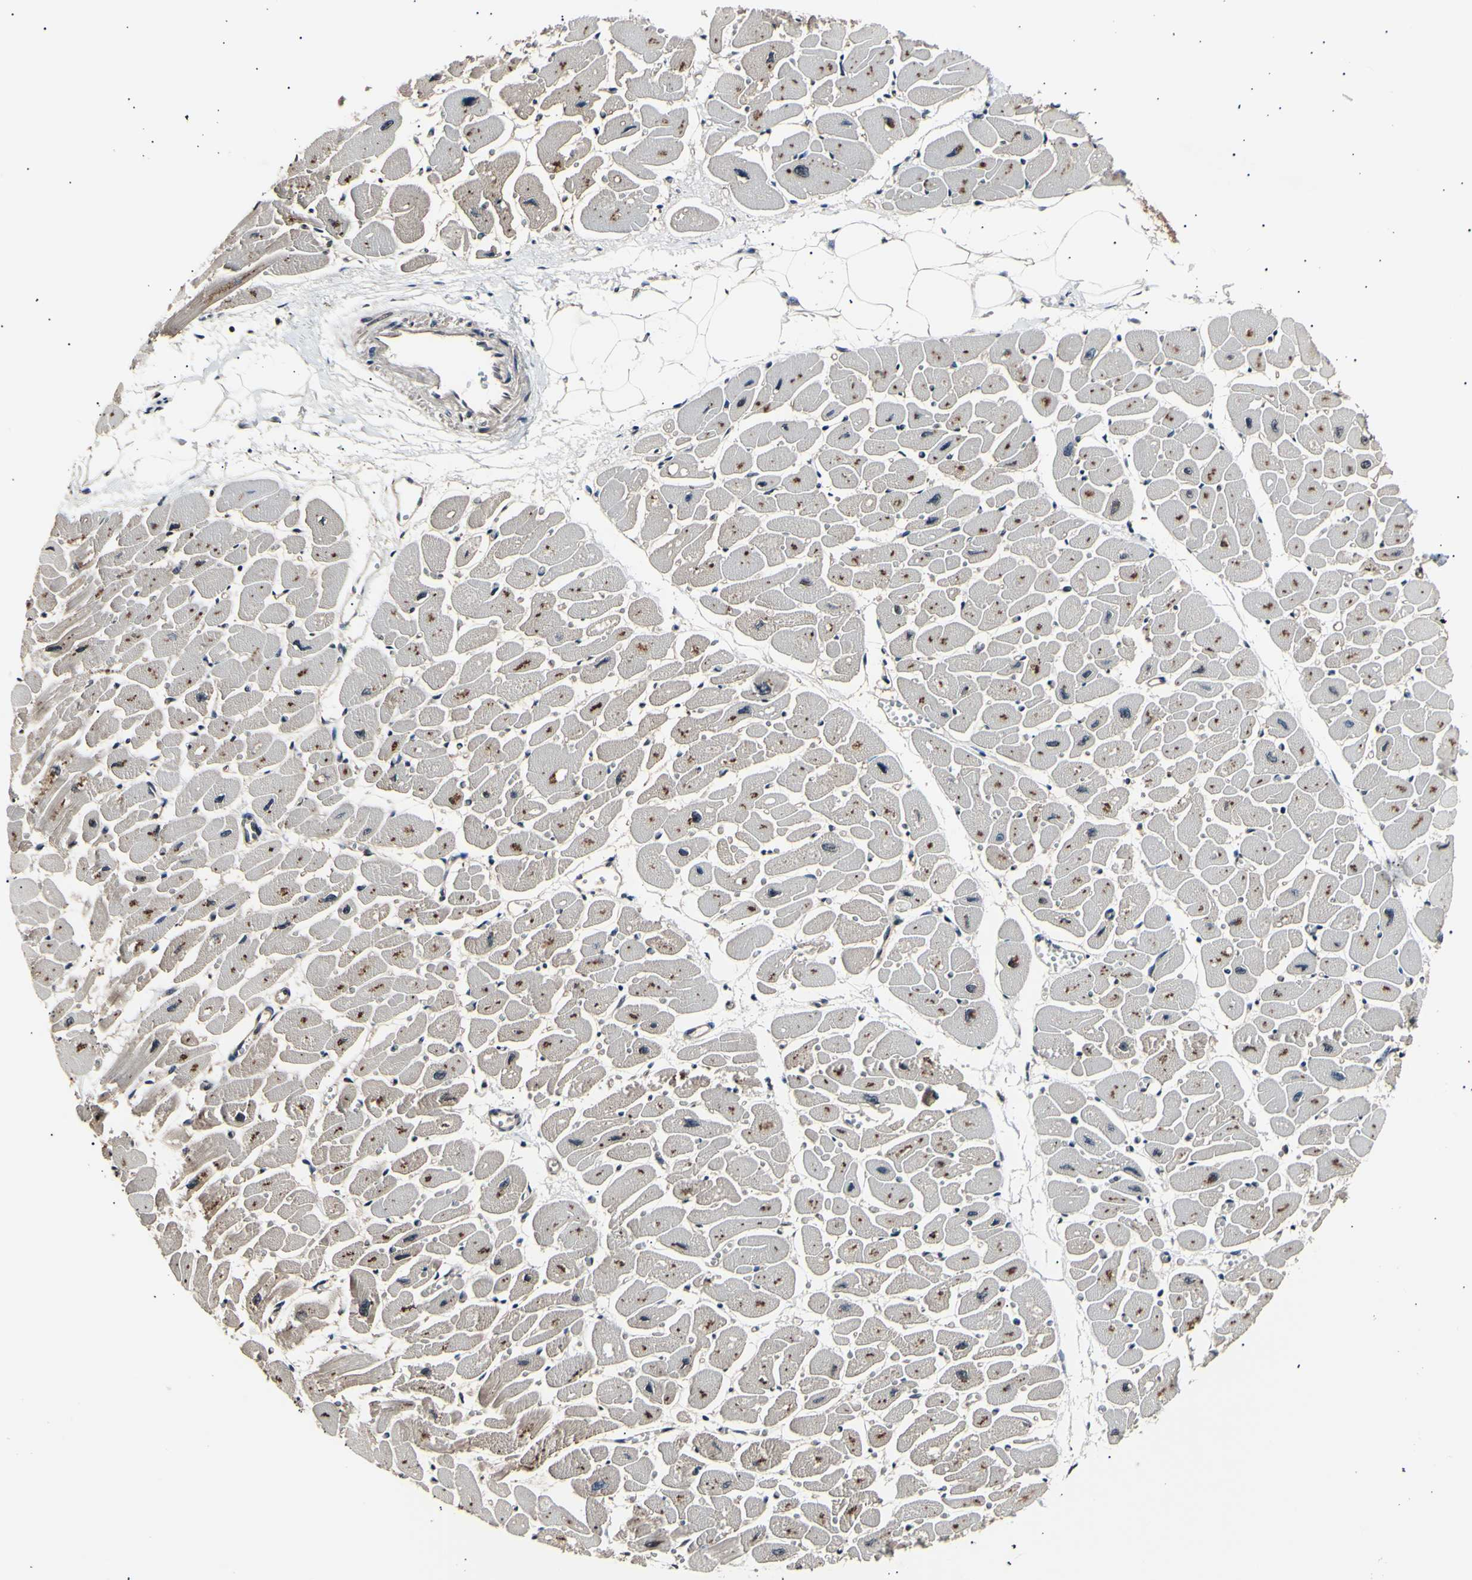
{"staining": {"intensity": "moderate", "quantity": "<25%", "location": "cytoplasmic/membranous"}, "tissue": "heart muscle", "cell_type": "Cardiomyocytes", "image_type": "normal", "snomed": [{"axis": "morphology", "description": "Normal tissue, NOS"}, {"axis": "topography", "description": "Heart"}], "caption": "There is low levels of moderate cytoplasmic/membranous staining in cardiomyocytes of benign heart muscle, as demonstrated by immunohistochemical staining (brown color).", "gene": "AK1", "patient": {"sex": "female", "age": 54}}